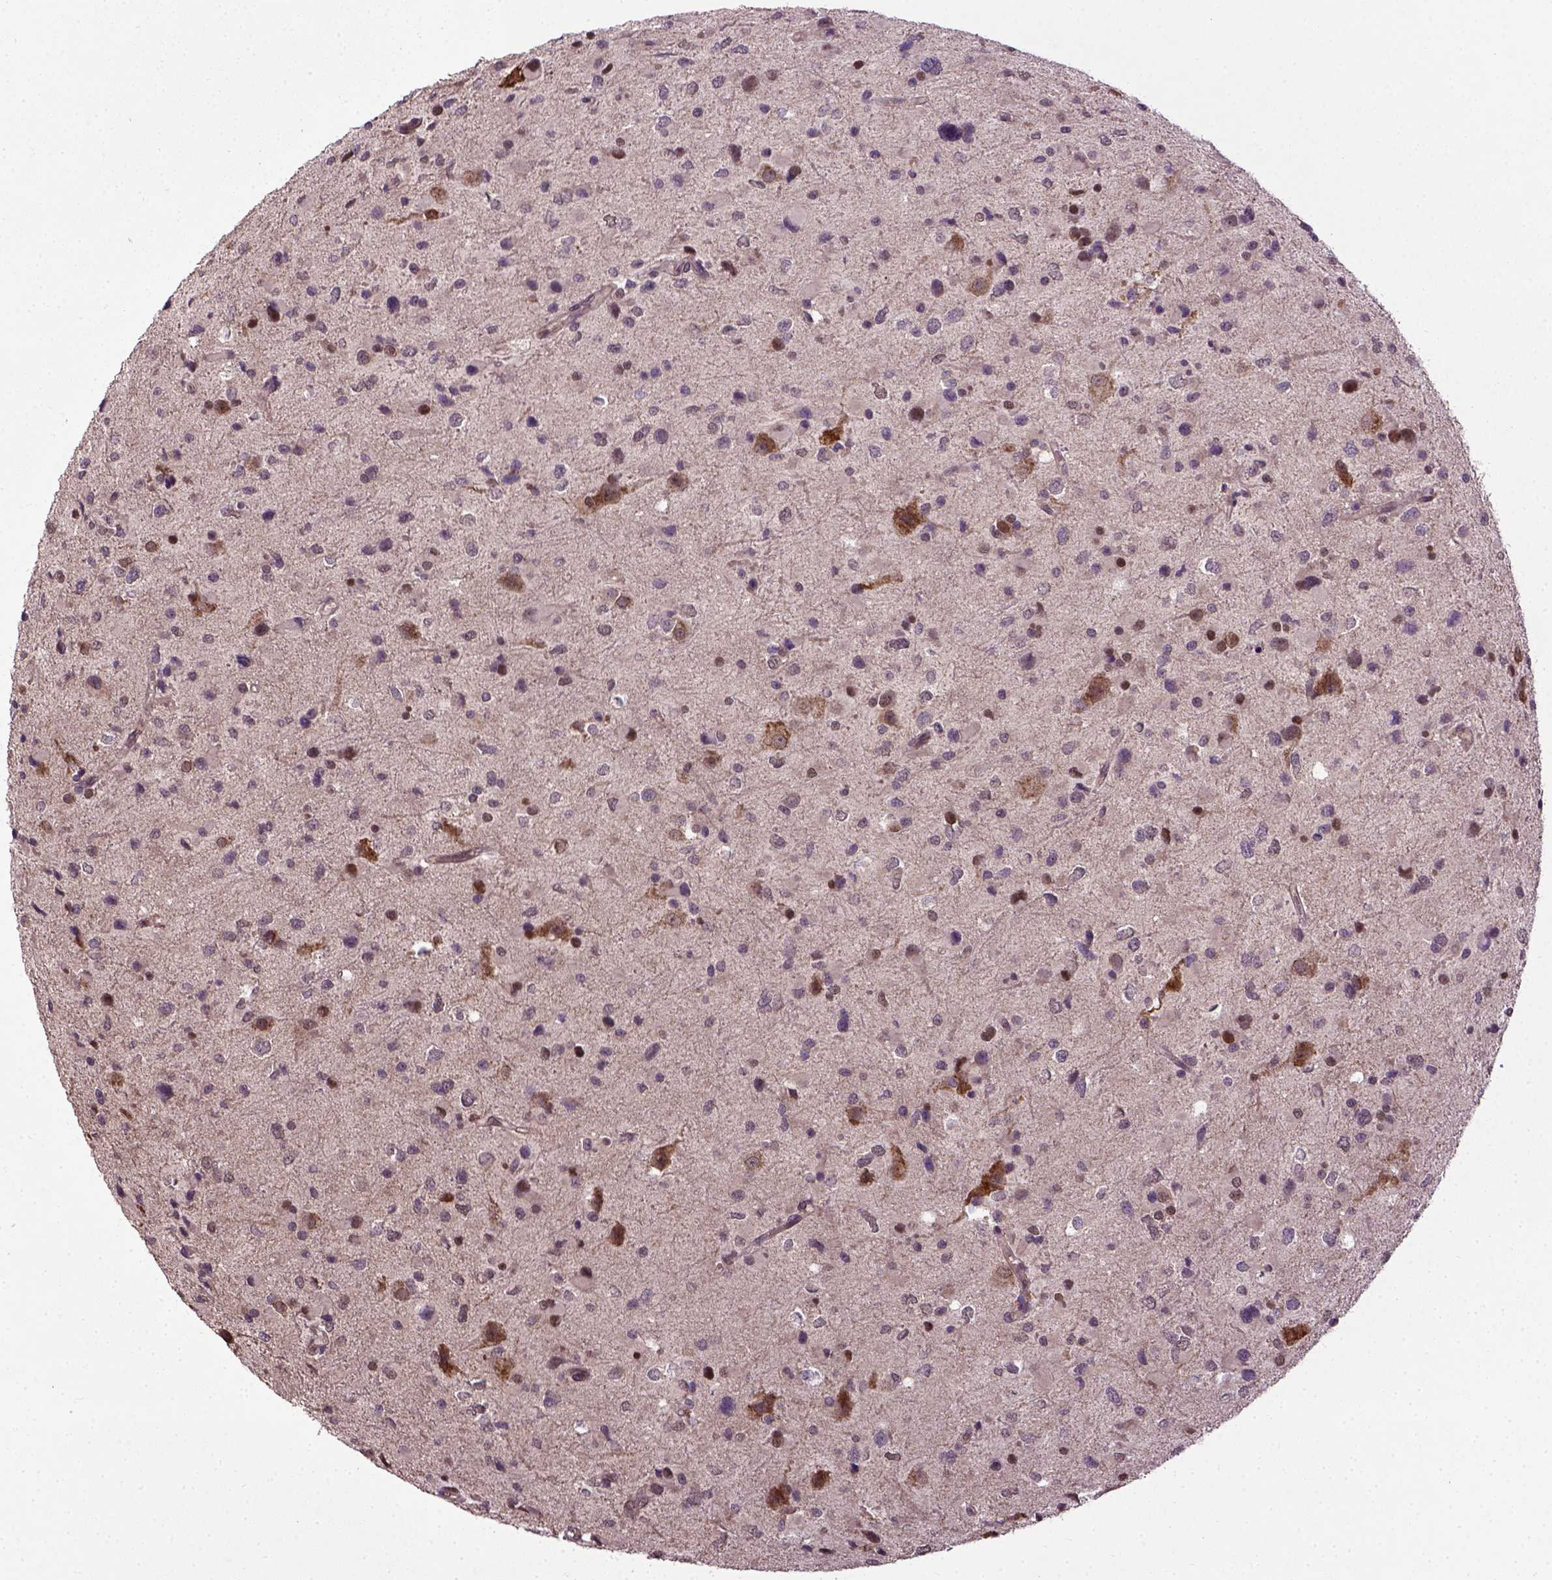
{"staining": {"intensity": "weak", "quantity": "<25%", "location": "nuclear"}, "tissue": "glioma", "cell_type": "Tumor cells", "image_type": "cancer", "snomed": [{"axis": "morphology", "description": "Glioma, malignant, Low grade"}, {"axis": "topography", "description": "Brain"}], "caption": "Tumor cells show no significant staining in low-grade glioma (malignant).", "gene": "UBA3", "patient": {"sex": "female", "age": 32}}